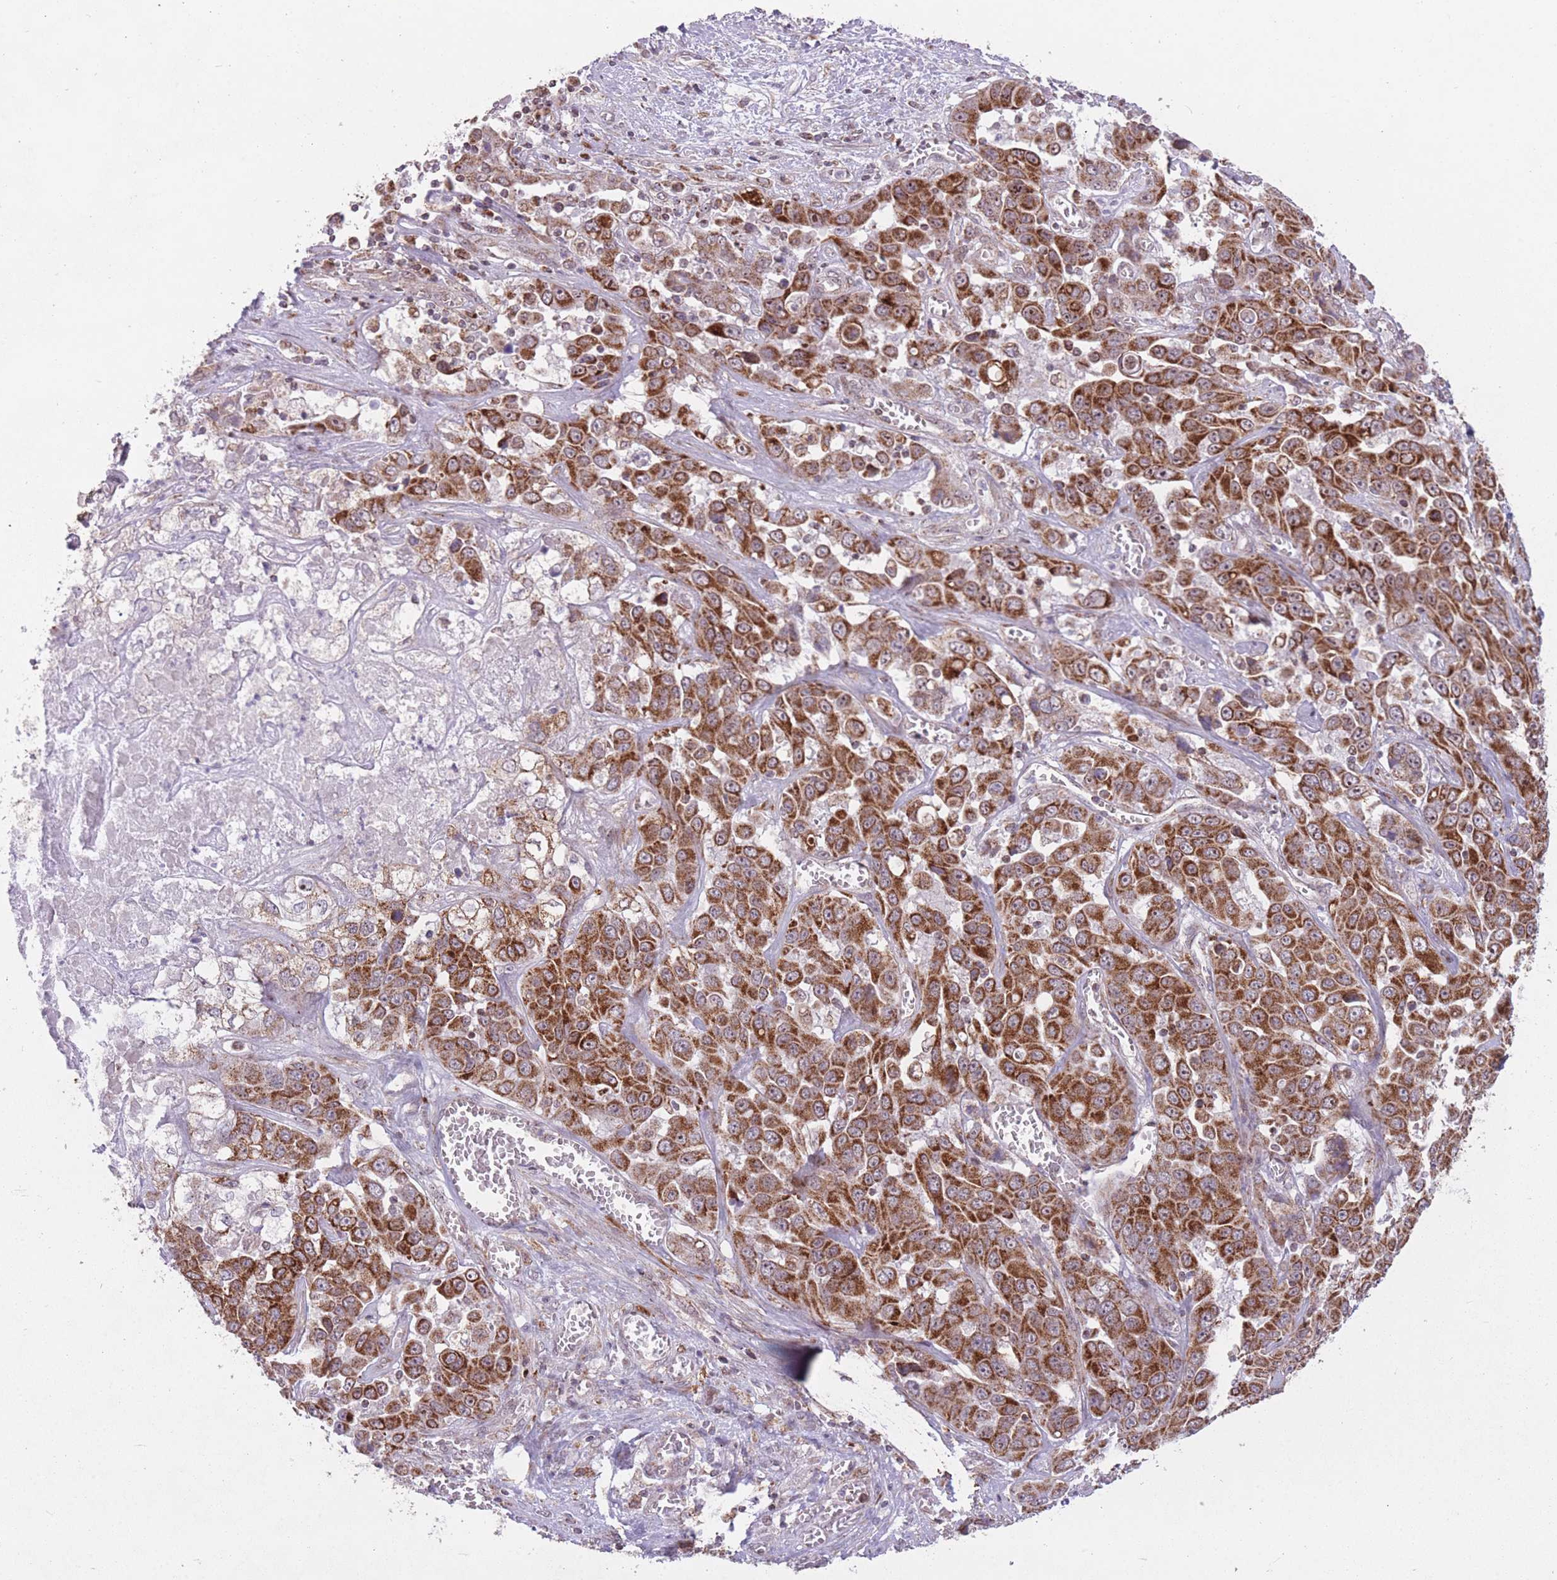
{"staining": {"intensity": "strong", "quantity": ">75%", "location": "cytoplasmic/membranous"}, "tissue": "liver cancer", "cell_type": "Tumor cells", "image_type": "cancer", "snomed": [{"axis": "morphology", "description": "Cholangiocarcinoma"}, {"axis": "topography", "description": "Liver"}], "caption": "Tumor cells show strong cytoplasmic/membranous expression in about >75% of cells in liver cancer (cholangiocarcinoma).", "gene": "DPYSL4", "patient": {"sex": "female", "age": 52}}